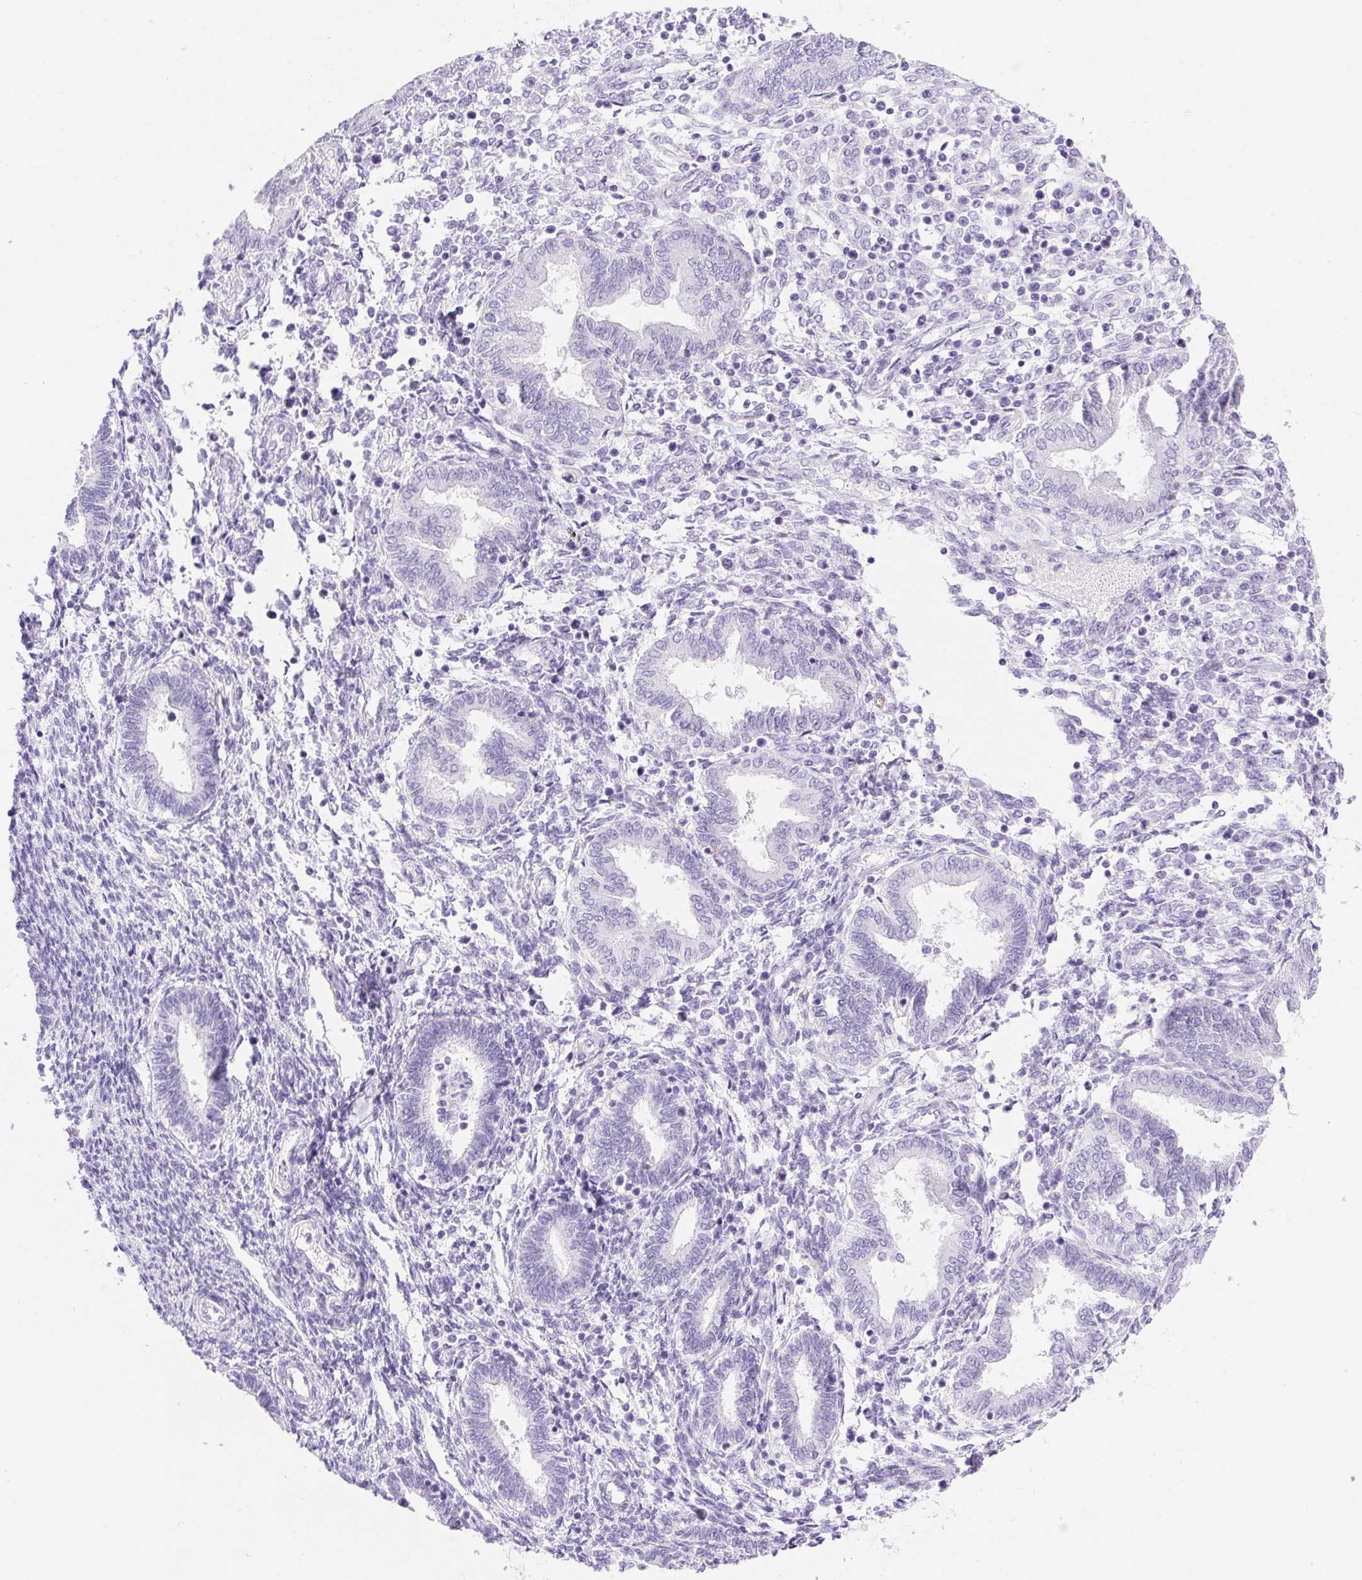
{"staining": {"intensity": "negative", "quantity": "none", "location": "none"}, "tissue": "endometrium", "cell_type": "Cells in endometrial stroma", "image_type": "normal", "snomed": [{"axis": "morphology", "description": "Normal tissue, NOS"}, {"axis": "topography", "description": "Endometrium"}], "caption": "Immunohistochemistry histopathology image of benign endometrium stained for a protein (brown), which displays no expression in cells in endometrial stroma.", "gene": "ERP27", "patient": {"sex": "female", "age": 42}}